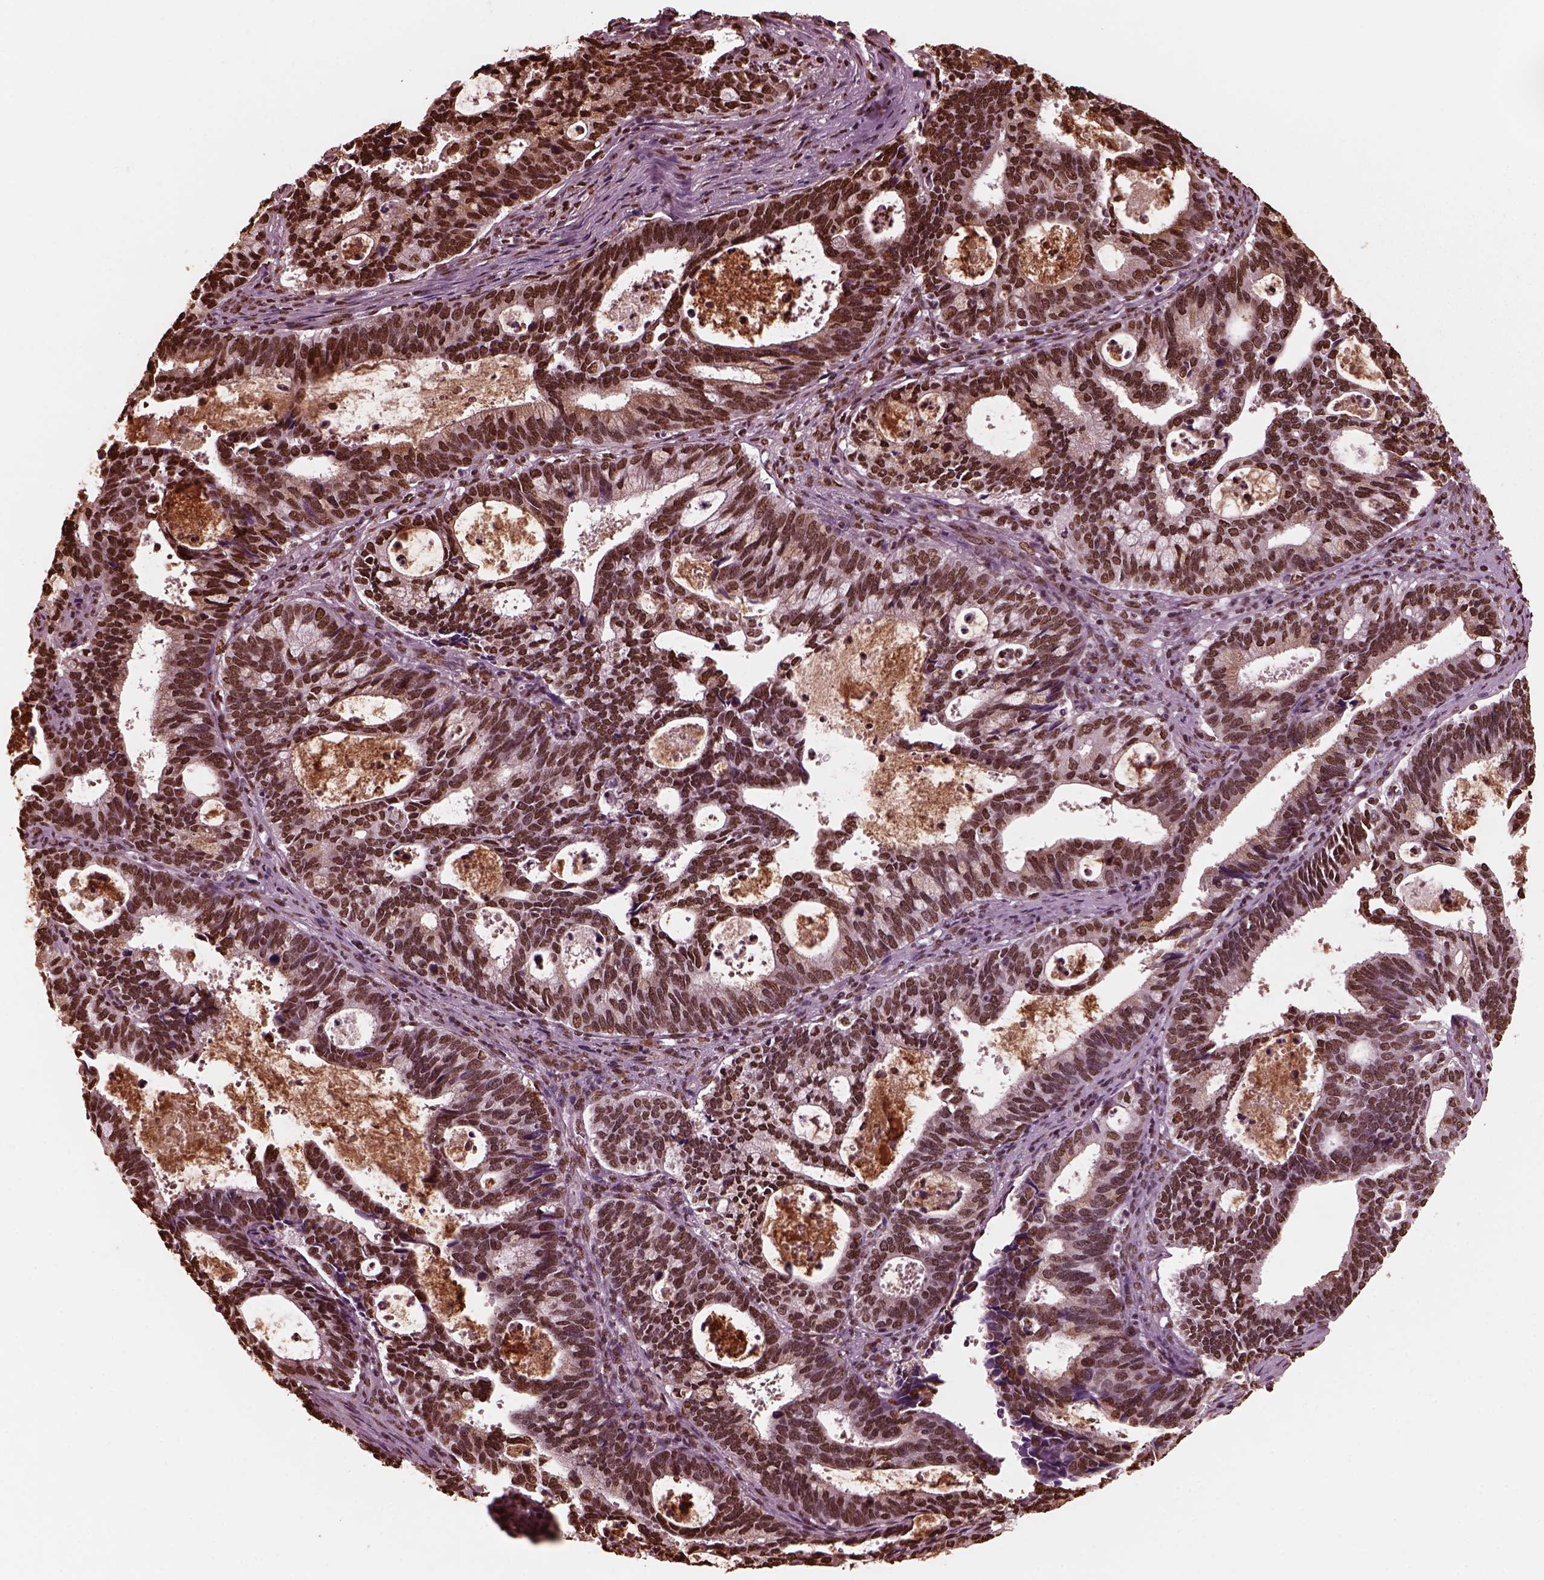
{"staining": {"intensity": "strong", "quantity": ">75%", "location": "nuclear"}, "tissue": "cervical cancer", "cell_type": "Tumor cells", "image_type": "cancer", "snomed": [{"axis": "morphology", "description": "Adenocarcinoma, NOS"}, {"axis": "topography", "description": "Cervix"}], "caption": "Brown immunohistochemical staining in human cervical cancer (adenocarcinoma) demonstrates strong nuclear expression in approximately >75% of tumor cells. Ihc stains the protein in brown and the nuclei are stained blue.", "gene": "NSD1", "patient": {"sex": "female", "age": 42}}